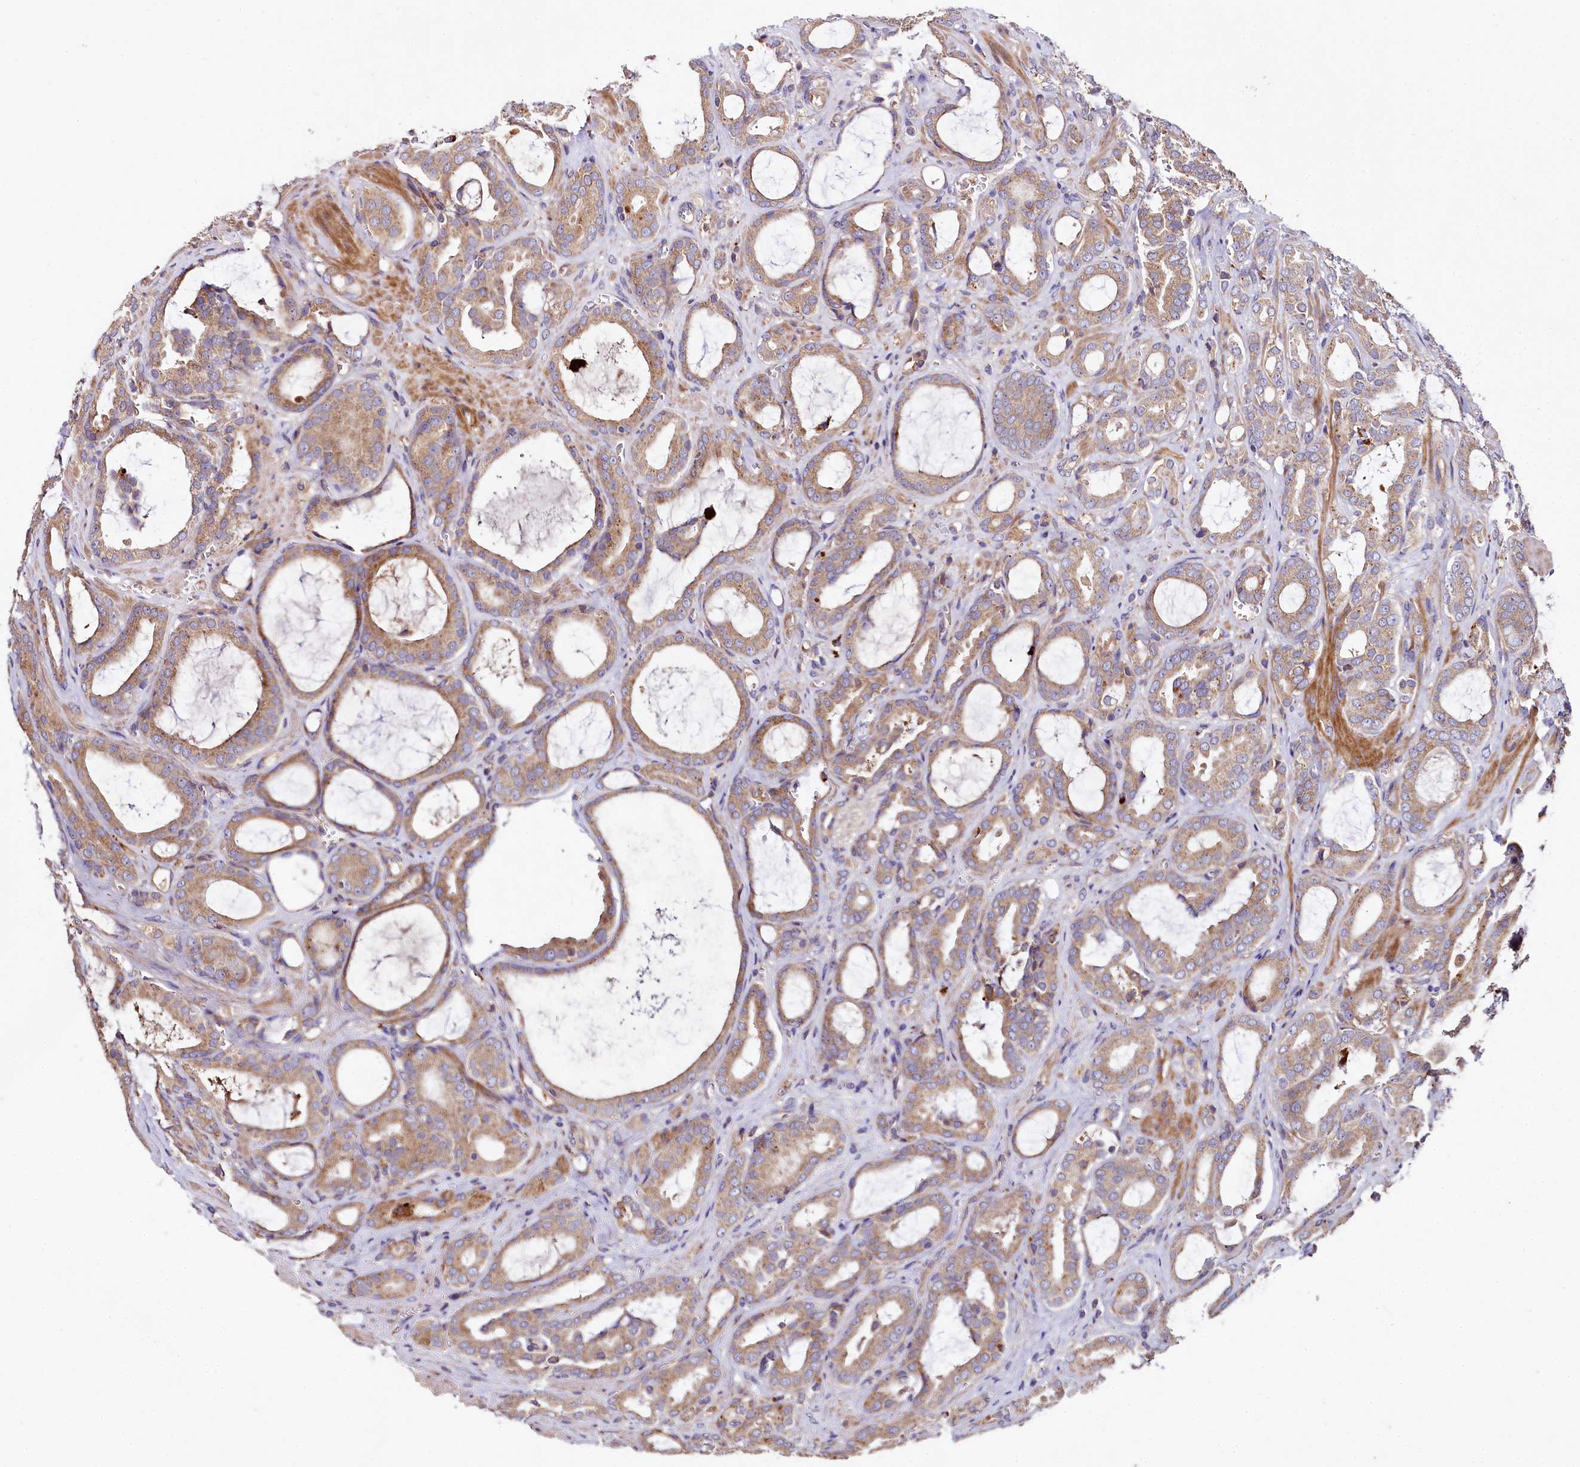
{"staining": {"intensity": "moderate", "quantity": ">75%", "location": "cytoplasmic/membranous"}, "tissue": "prostate cancer", "cell_type": "Tumor cells", "image_type": "cancer", "snomed": [{"axis": "morphology", "description": "Adenocarcinoma, High grade"}, {"axis": "topography", "description": "Prostate"}], "caption": "Immunohistochemical staining of human prostate cancer demonstrates medium levels of moderate cytoplasmic/membranous protein staining in about >75% of tumor cells. (DAB IHC, brown staining for protein, blue staining for nuclei).", "gene": "SPRYD3", "patient": {"sex": "male", "age": 72}}